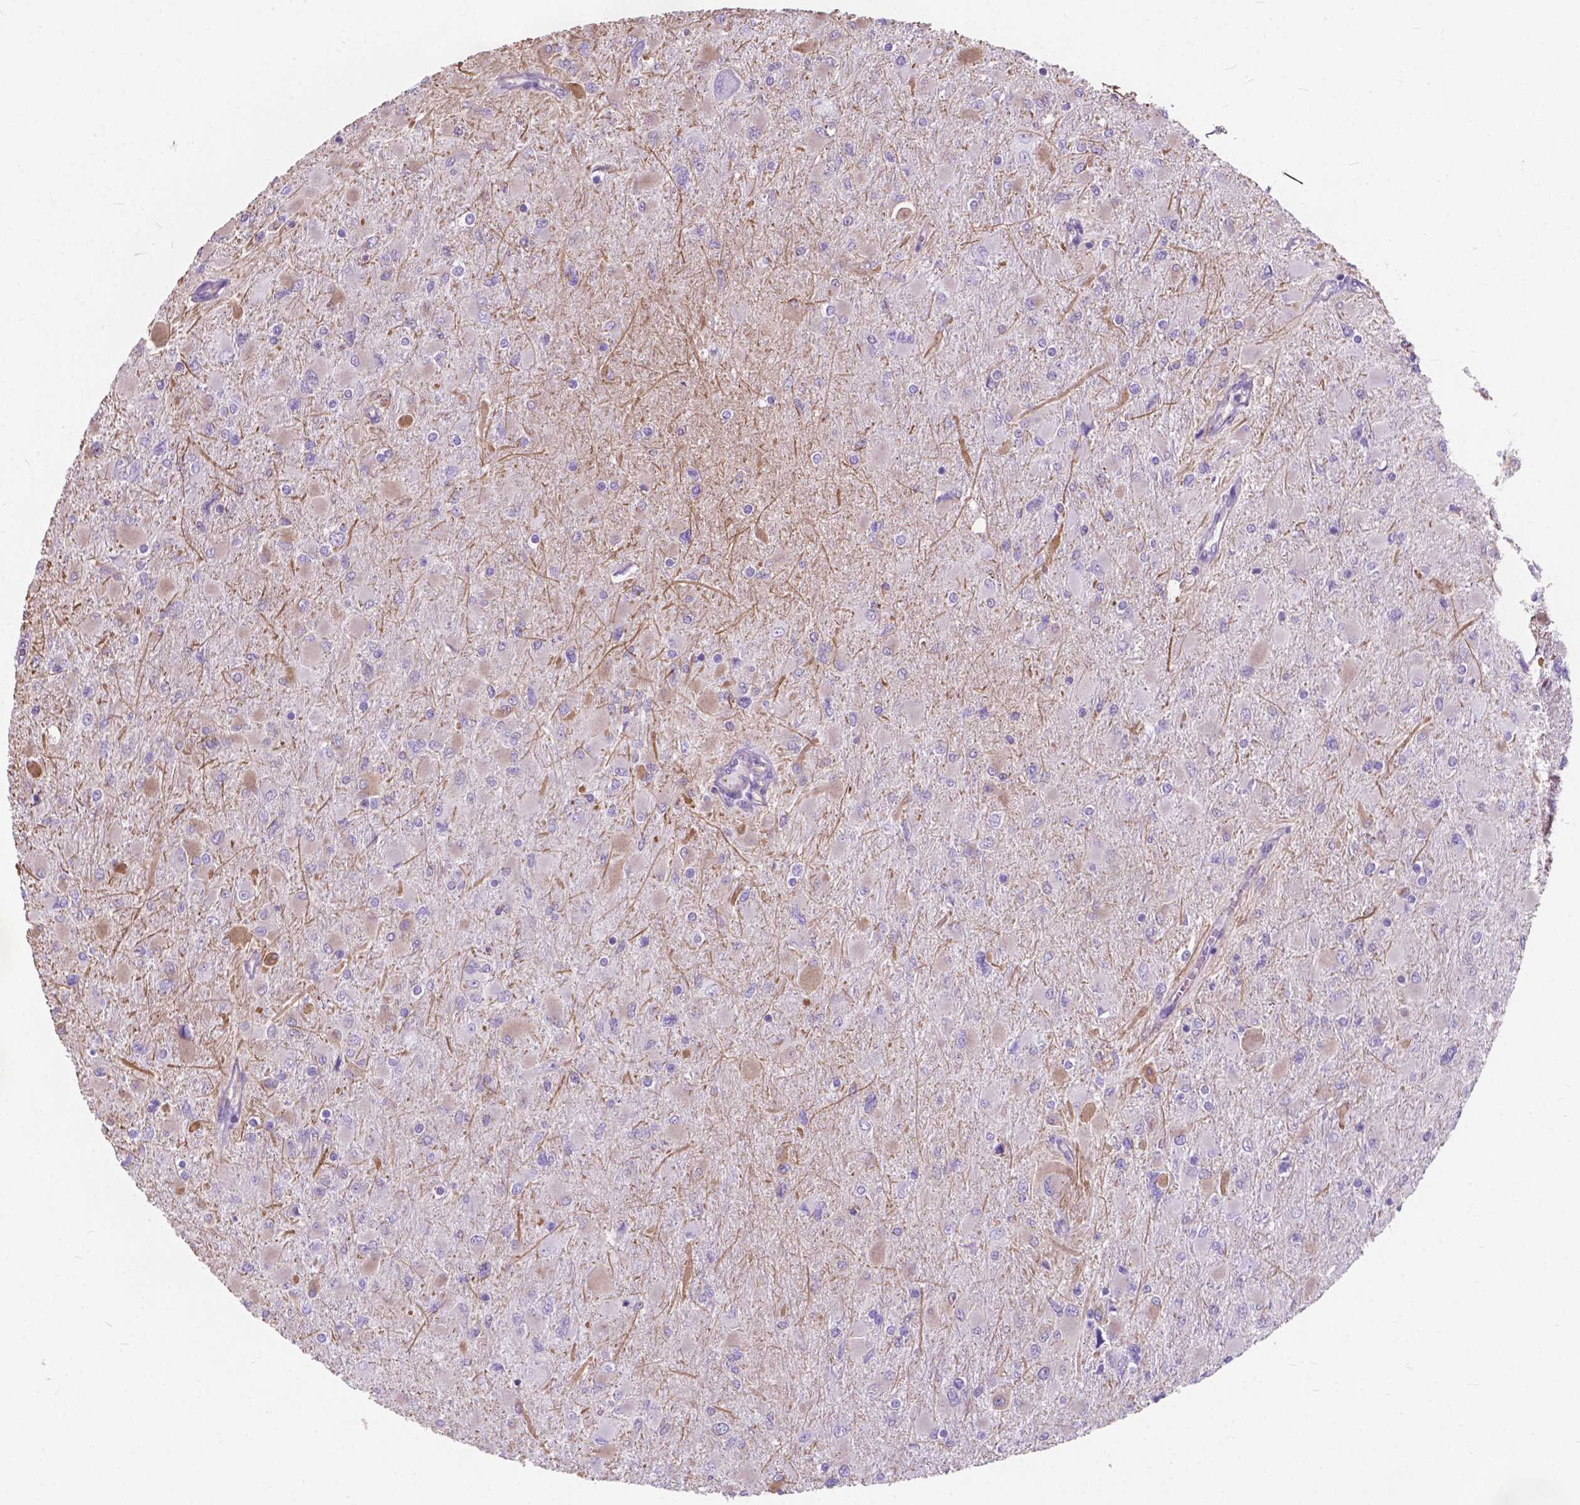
{"staining": {"intensity": "negative", "quantity": "none", "location": "none"}, "tissue": "glioma", "cell_type": "Tumor cells", "image_type": "cancer", "snomed": [{"axis": "morphology", "description": "Glioma, malignant, High grade"}, {"axis": "topography", "description": "Cerebral cortex"}], "caption": "DAB immunohistochemical staining of malignant high-grade glioma exhibits no significant positivity in tumor cells.", "gene": "AMOT", "patient": {"sex": "female", "age": 36}}